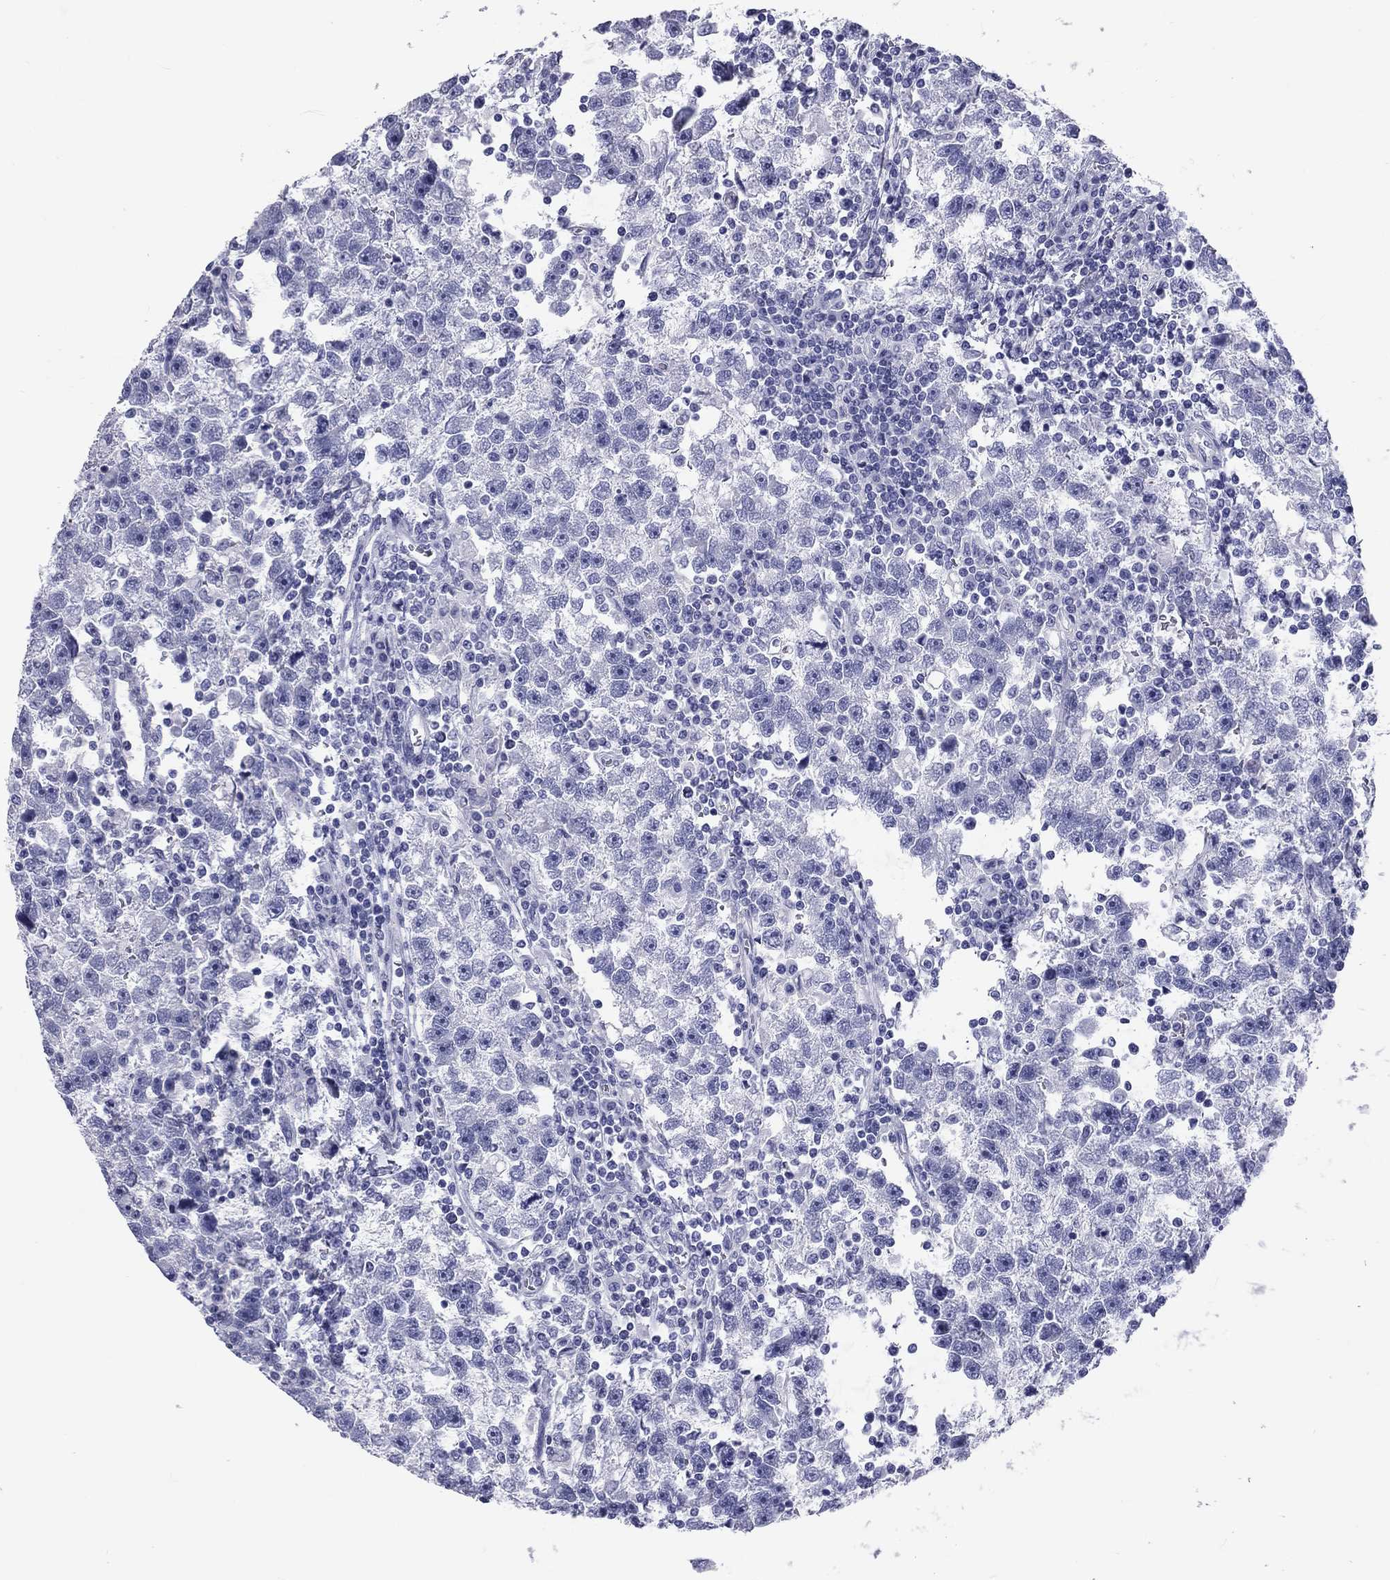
{"staining": {"intensity": "negative", "quantity": "none", "location": "none"}, "tissue": "testis cancer", "cell_type": "Tumor cells", "image_type": "cancer", "snomed": [{"axis": "morphology", "description": "Seminoma, NOS"}, {"axis": "topography", "description": "Testis"}], "caption": "Immunohistochemistry (IHC) of seminoma (testis) displays no expression in tumor cells.", "gene": "DNALI1", "patient": {"sex": "male", "age": 47}}